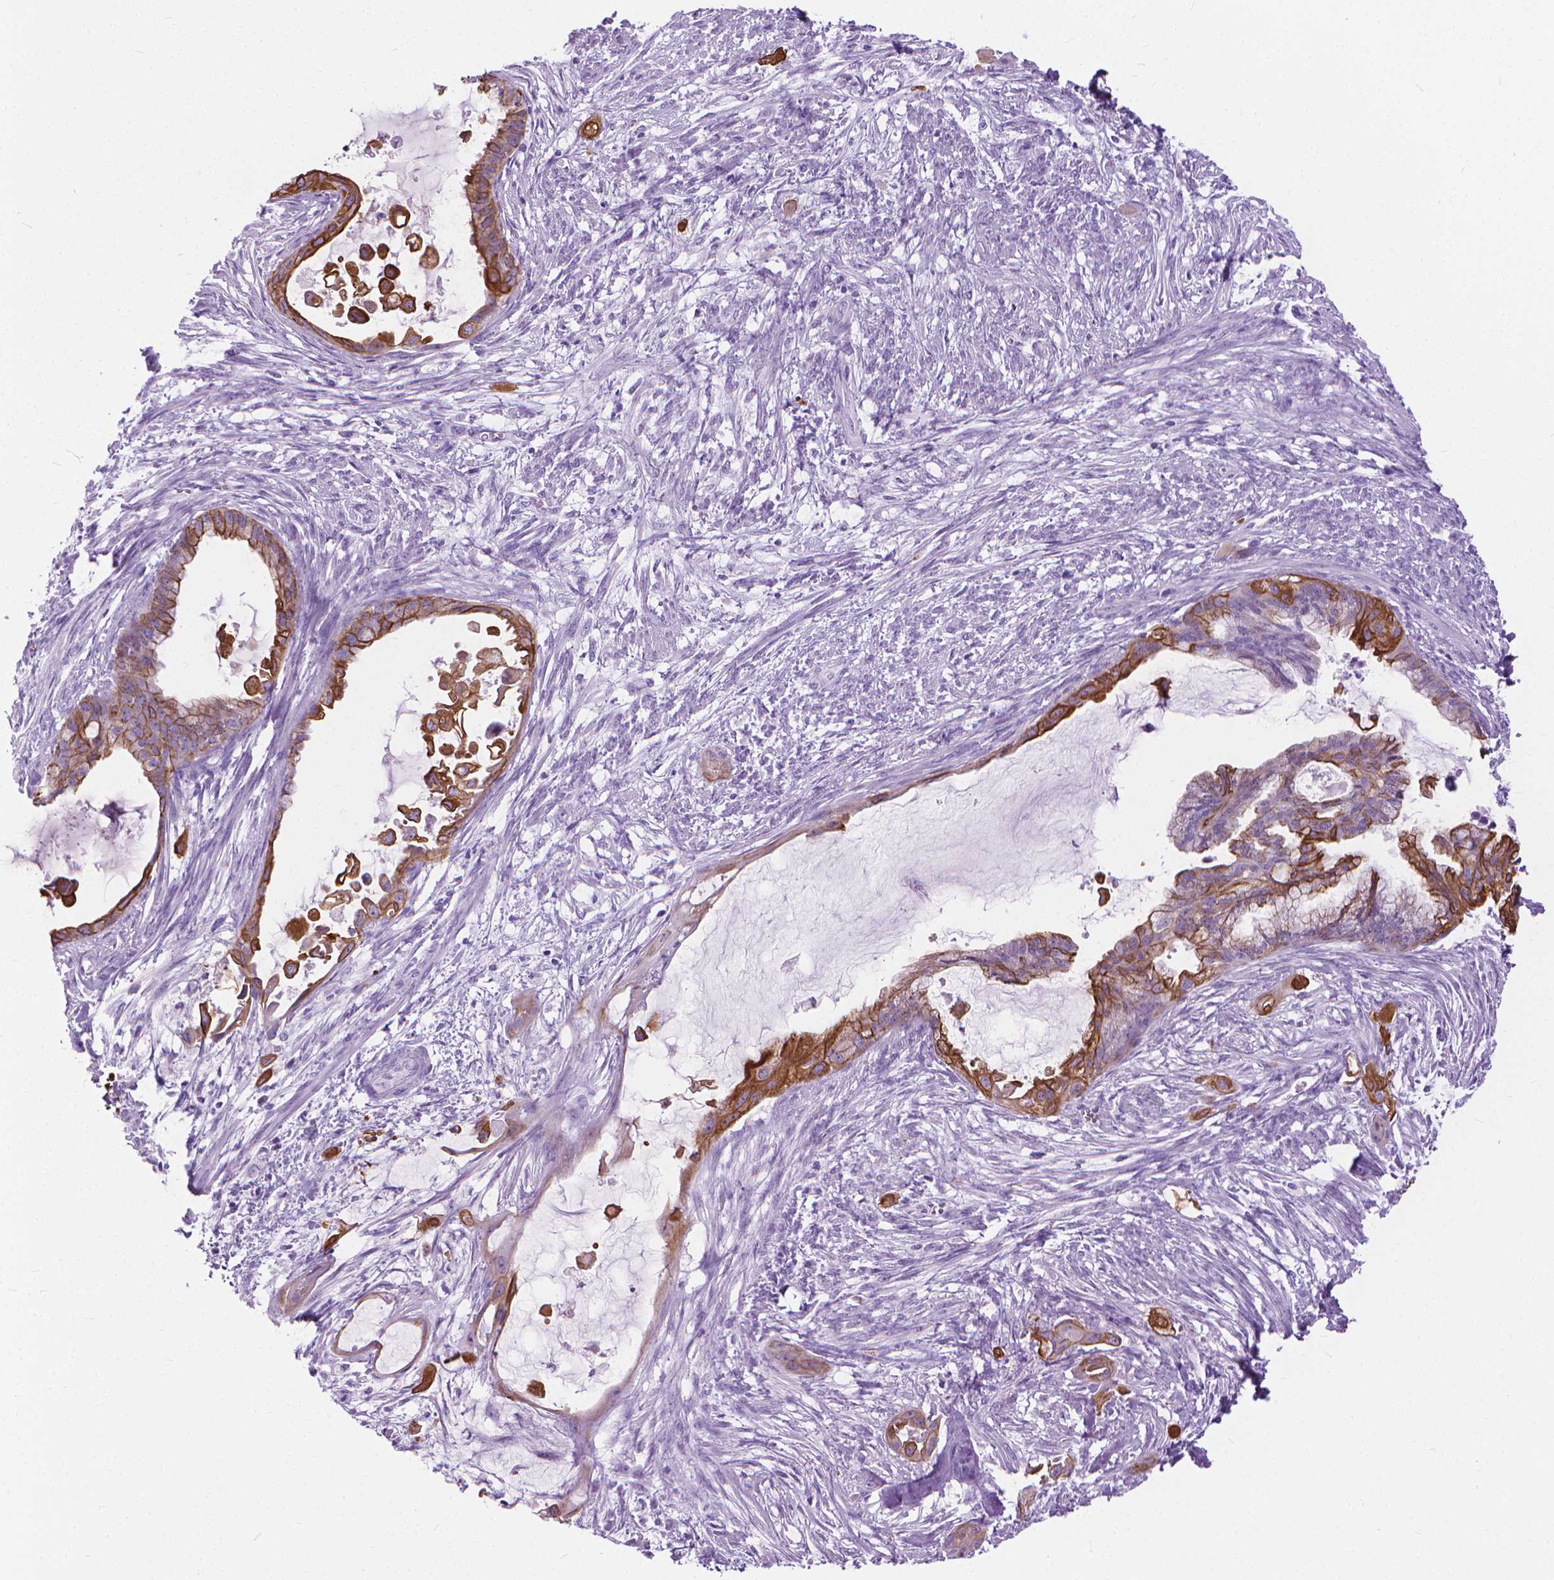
{"staining": {"intensity": "strong", "quantity": "25%-75%", "location": "cytoplasmic/membranous"}, "tissue": "endometrial cancer", "cell_type": "Tumor cells", "image_type": "cancer", "snomed": [{"axis": "morphology", "description": "Adenocarcinoma, NOS"}, {"axis": "topography", "description": "Endometrium"}], "caption": "Immunohistochemistry (IHC) histopathology image of neoplastic tissue: endometrial cancer stained using immunohistochemistry (IHC) demonstrates high levels of strong protein expression localized specifically in the cytoplasmic/membranous of tumor cells, appearing as a cytoplasmic/membranous brown color.", "gene": "HTR2B", "patient": {"sex": "female", "age": 86}}